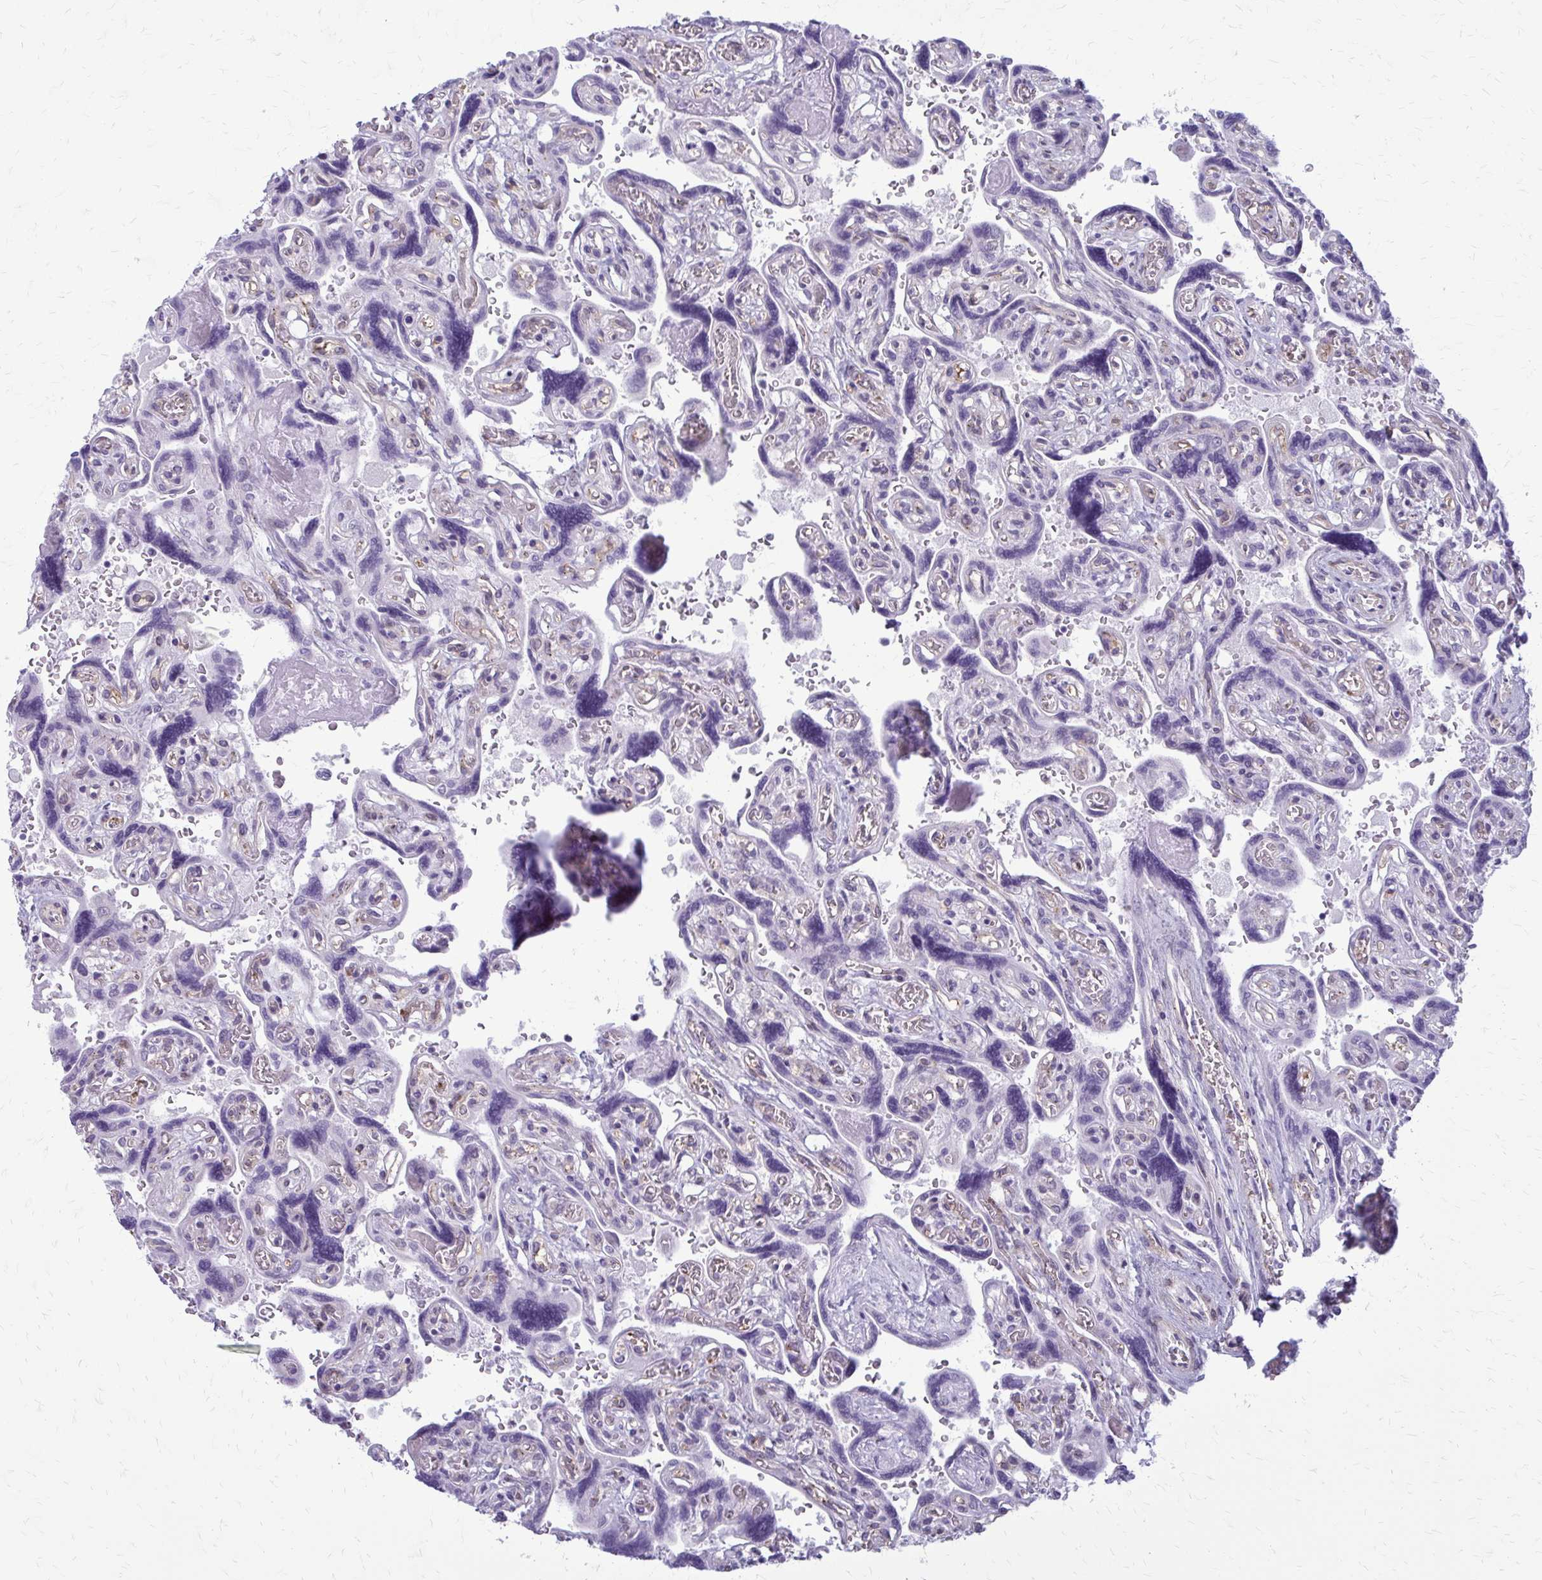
{"staining": {"intensity": "weak", "quantity": ">75%", "location": "cytoplasmic/membranous"}, "tissue": "placenta", "cell_type": "Decidual cells", "image_type": "normal", "snomed": [{"axis": "morphology", "description": "Normal tissue, NOS"}, {"axis": "topography", "description": "Placenta"}], "caption": "Normal placenta displays weak cytoplasmic/membranous positivity in approximately >75% of decidual cells, visualized by immunohistochemistry.", "gene": "DEPP1", "patient": {"sex": "female", "age": 32}}